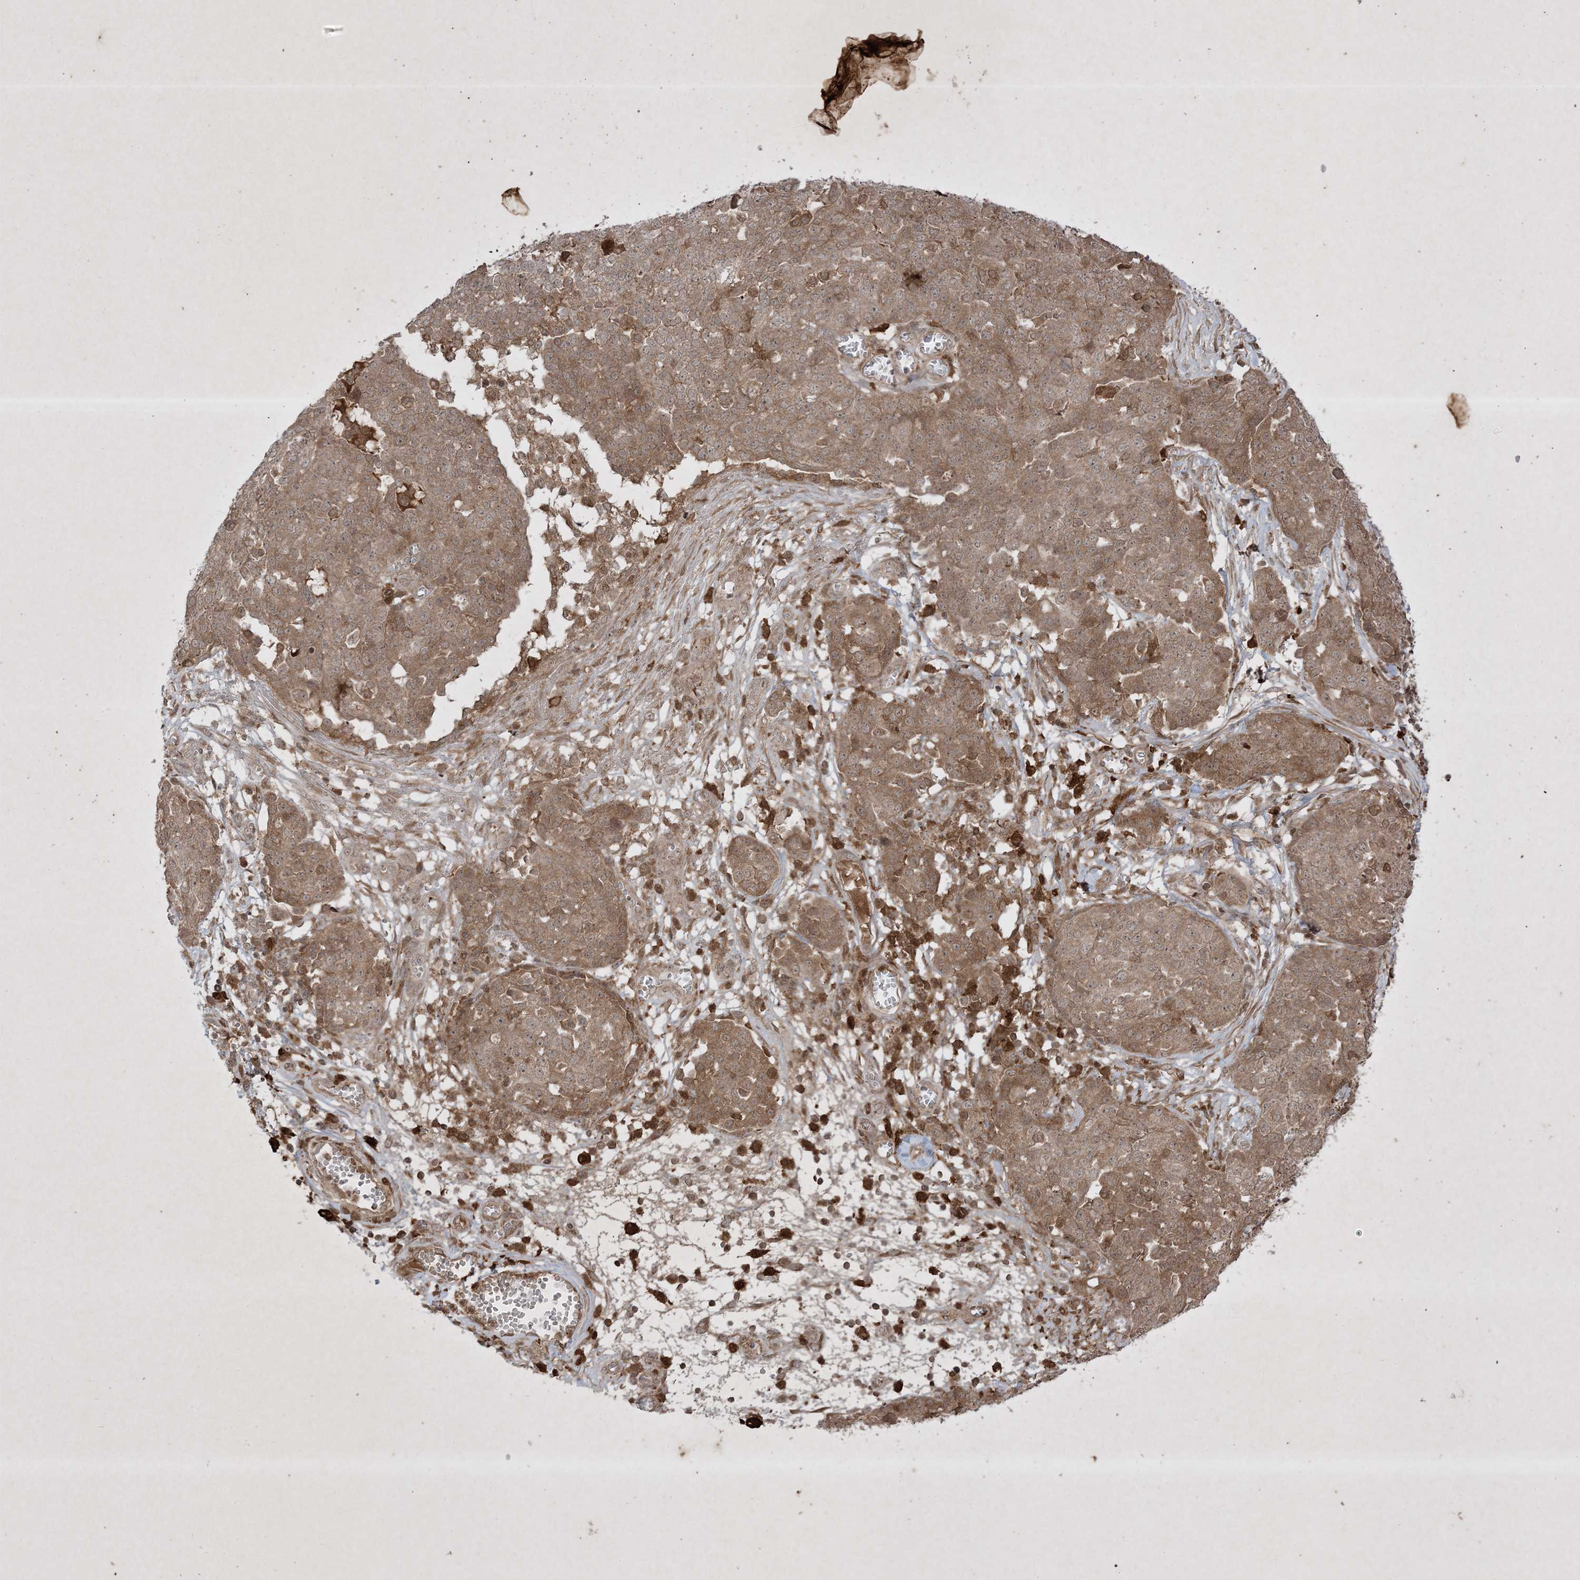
{"staining": {"intensity": "moderate", "quantity": ">75%", "location": "cytoplasmic/membranous"}, "tissue": "ovarian cancer", "cell_type": "Tumor cells", "image_type": "cancer", "snomed": [{"axis": "morphology", "description": "Cystadenocarcinoma, serous, NOS"}, {"axis": "topography", "description": "Soft tissue"}, {"axis": "topography", "description": "Ovary"}], "caption": "Protein staining reveals moderate cytoplasmic/membranous staining in about >75% of tumor cells in serous cystadenocarcinoma (ovarian). The protein is shown in brown color, while the nuclei are stained blue.", "gene": "PTK6", "patient": {"sex": "female", "age": 57}}